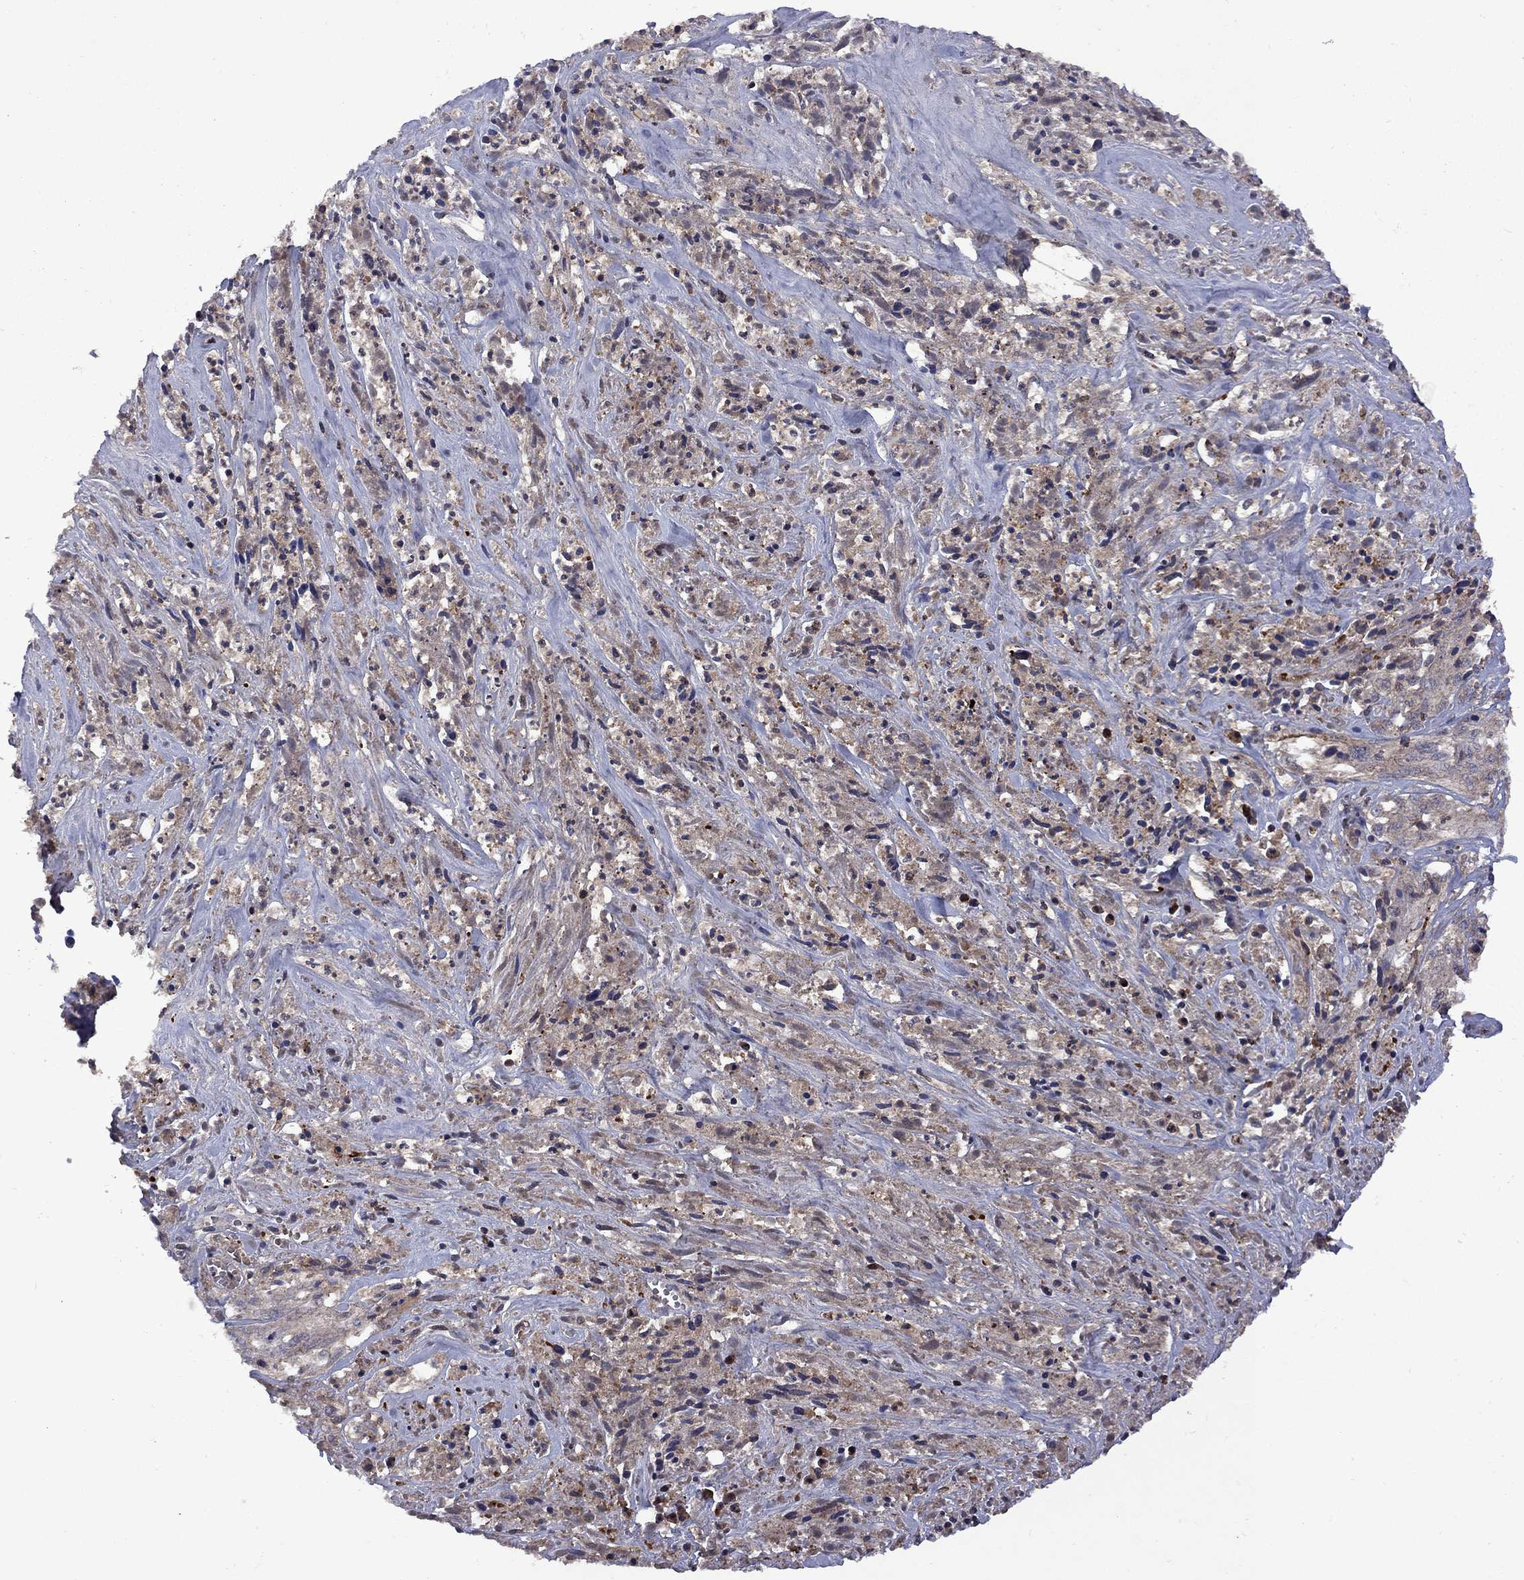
{"staining": {"intensity": "moderate", "quantity": "25%-75%", "location": "cytoplasmic/membranous"}, "tissue": "melanoma", "cell_type": "Tumor cells", "image_type": "cancer", "snomed": [{"axis": "morphology", "description": "Malignant melanoma, NOS"}, {"axis": "topography", "description": "Skin"}], "caption": "An immunohistochemistry (IHC) histopathology image of tumor tissue is shown. Protein staining in brown highlights moderate cytoplasmic/membranous positivity in malignant melanoma within tumor cells.", "gene": "IPP", "patient": {"sex": "female", "age": 91}}